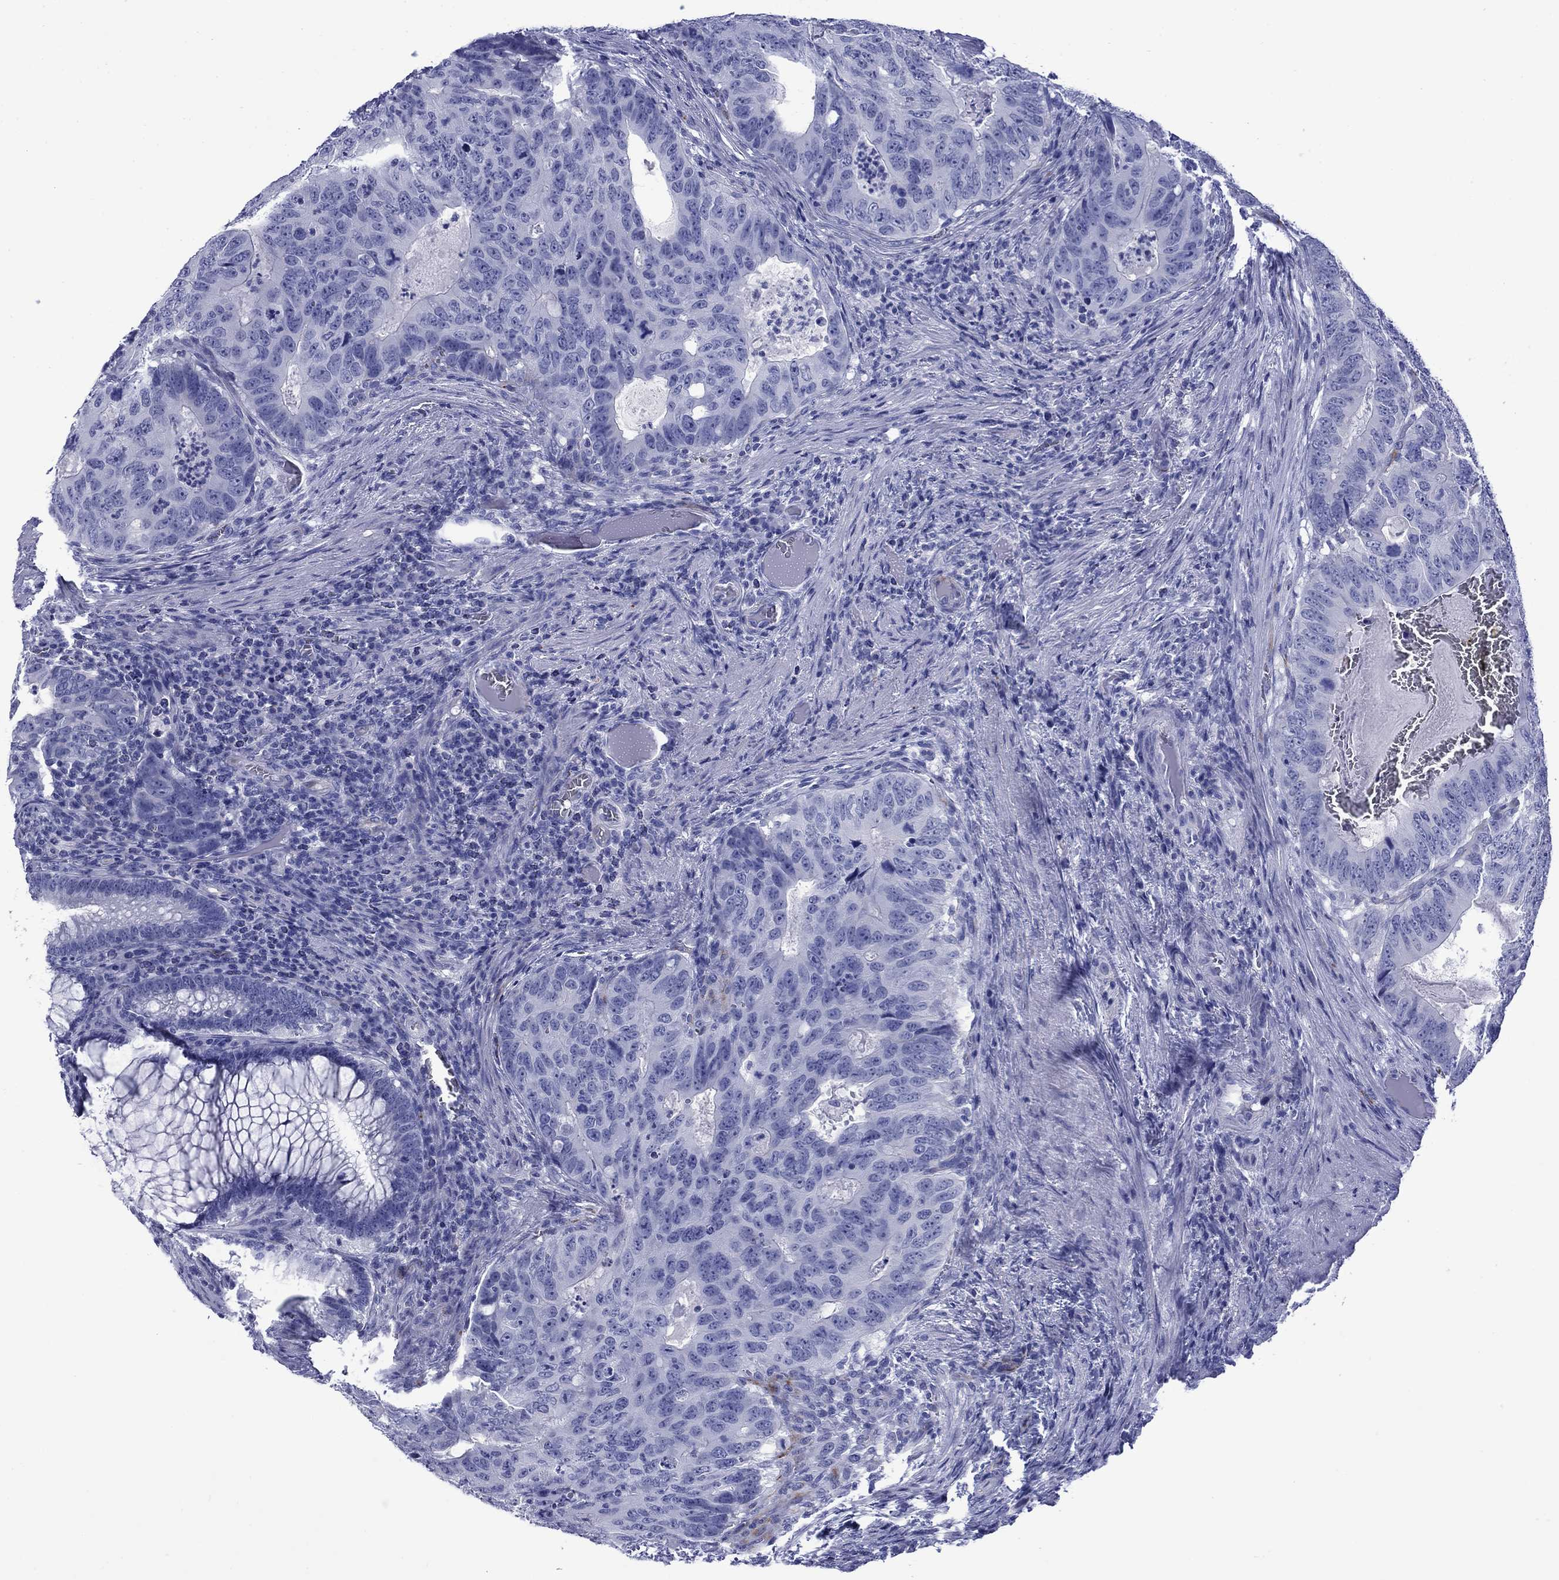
{"staining": {"intensity": "negative", "quantity": "none", "location": "none"}, "tissue": "colorectal cancer", "cell_type": "Tumor cells", "image_type": "cancer", "snomed": [{"axis": "morphology", "description": "Adenocarcinoma, NOS"}, {"axis": "topography", "description": "Colon"}], "caption": "Immunohistochemistry (IHC) of human colorectal adenocarcinoma demonstrates no expression in tumor cells.", "gene": "ROM1", "patient": {"sex": "male", "age": 79}}